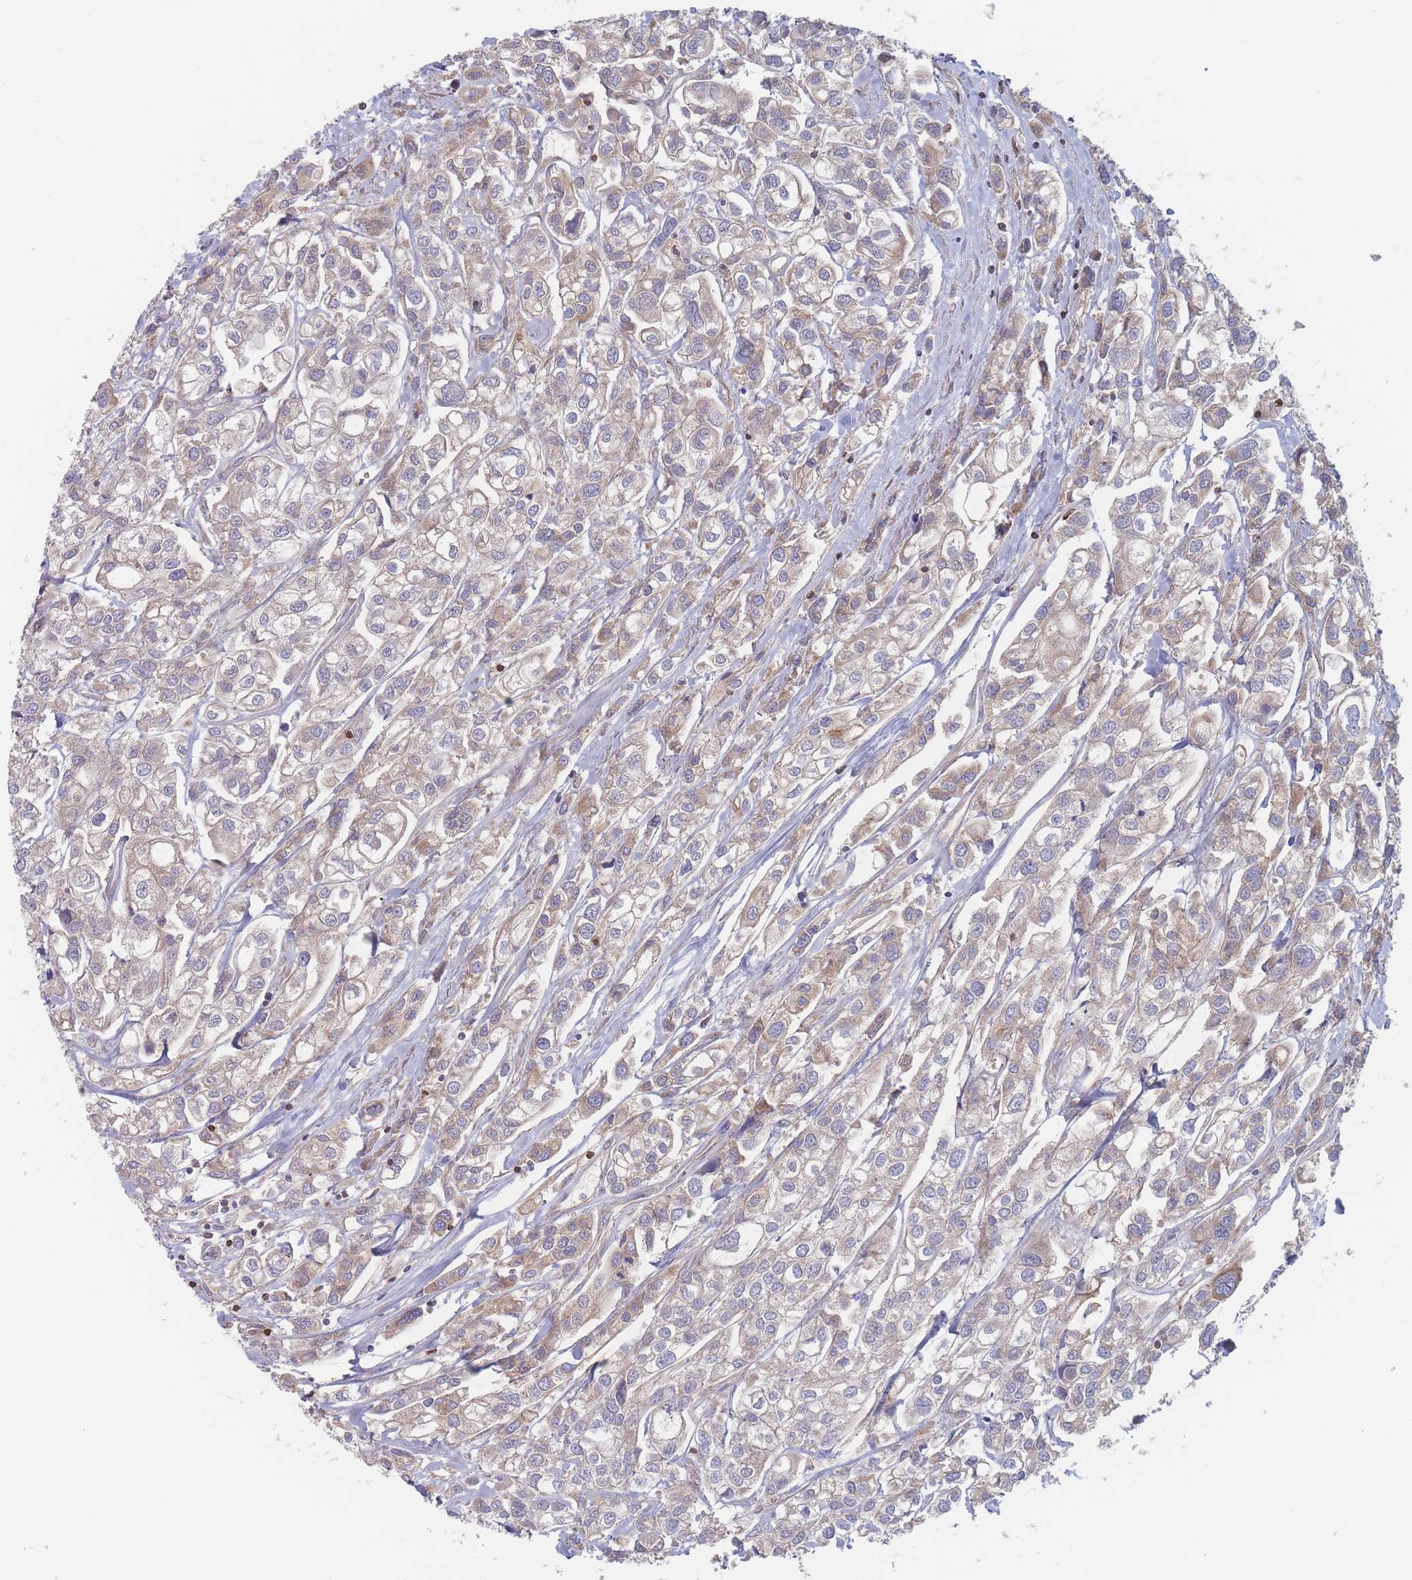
{"staining": {"intensity": "weak", "quantity": "<25%", "location": "cytoplasmic/membranous"}, "tissue": "urothelial cancer", "cell_type": "Tumor cells", "image_type": "cancer", "snomed": [{"axis": "morphology", "description": "Urothelial carcinoma, High grade"}, {"axis": "topography", "description": "Urinary bladder"}], "caption": "Immunohistochemistry (IHC) of high-grade urothelial carcinoma exhibits no positivity in tumor cells.", "gene": "KDSR", "patient": {"sex": "male", "age": 67}}